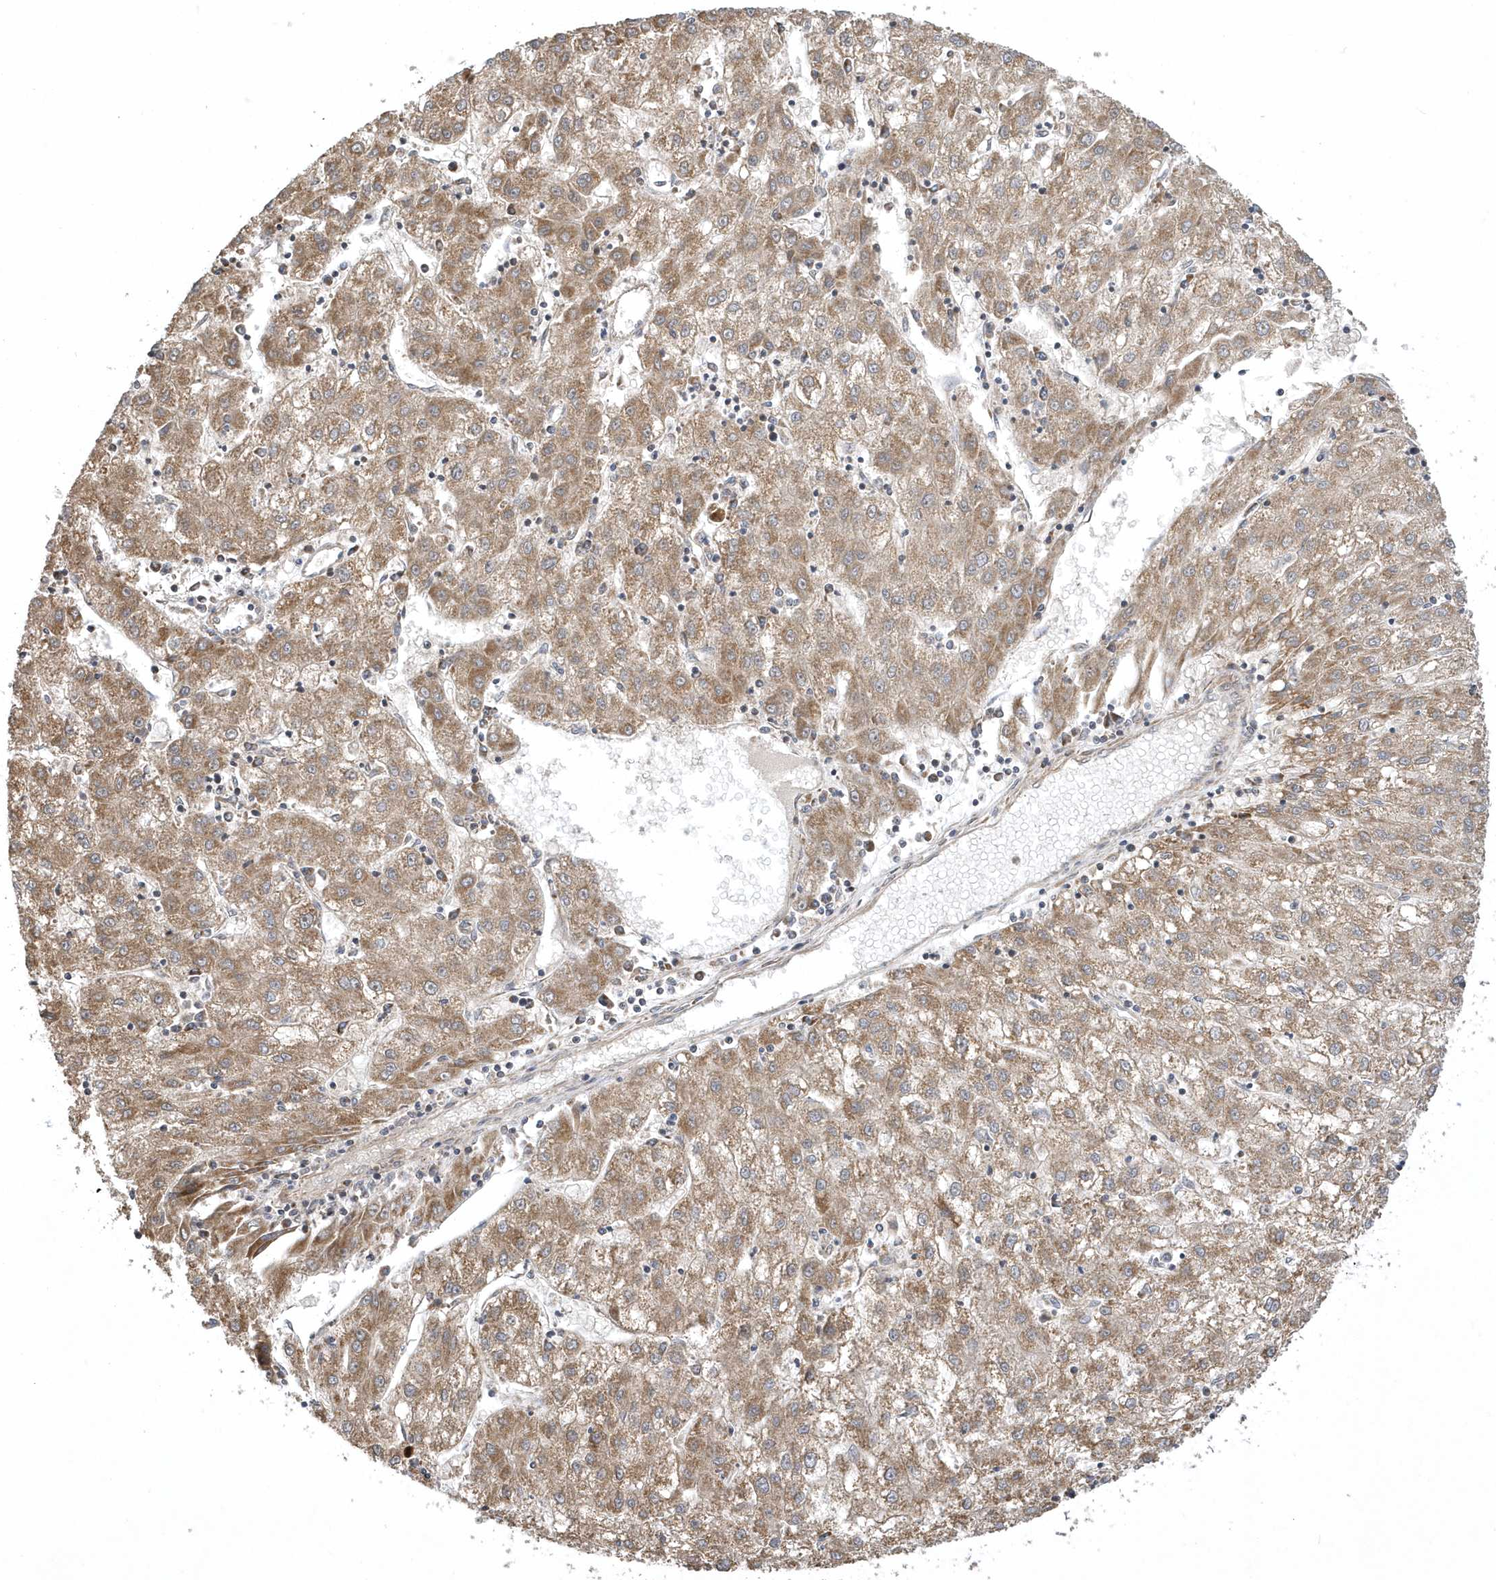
{"staining": {"intensity": "moderate", "quantity": ">75%", "location": "cytoplasmic/membranous"}, "tissue": "liver cancer", "cell_type": "Tumor cells", "image_type": "cancer", "snomed": [{"axis": "morphology", "description": "Carcinoma, Hepatocellular, NOS"}, {"axis": "topography", "description": "Liver"}], "caption": "Liver hepatocellular carcinoma stained with DAB IHC reveals medium levels of moderate cytoplasmic/membranous positivity in approximately >75% of tumor cells.", "gene": "SLX9", "patient": {"sex": "male", "age": 72}}